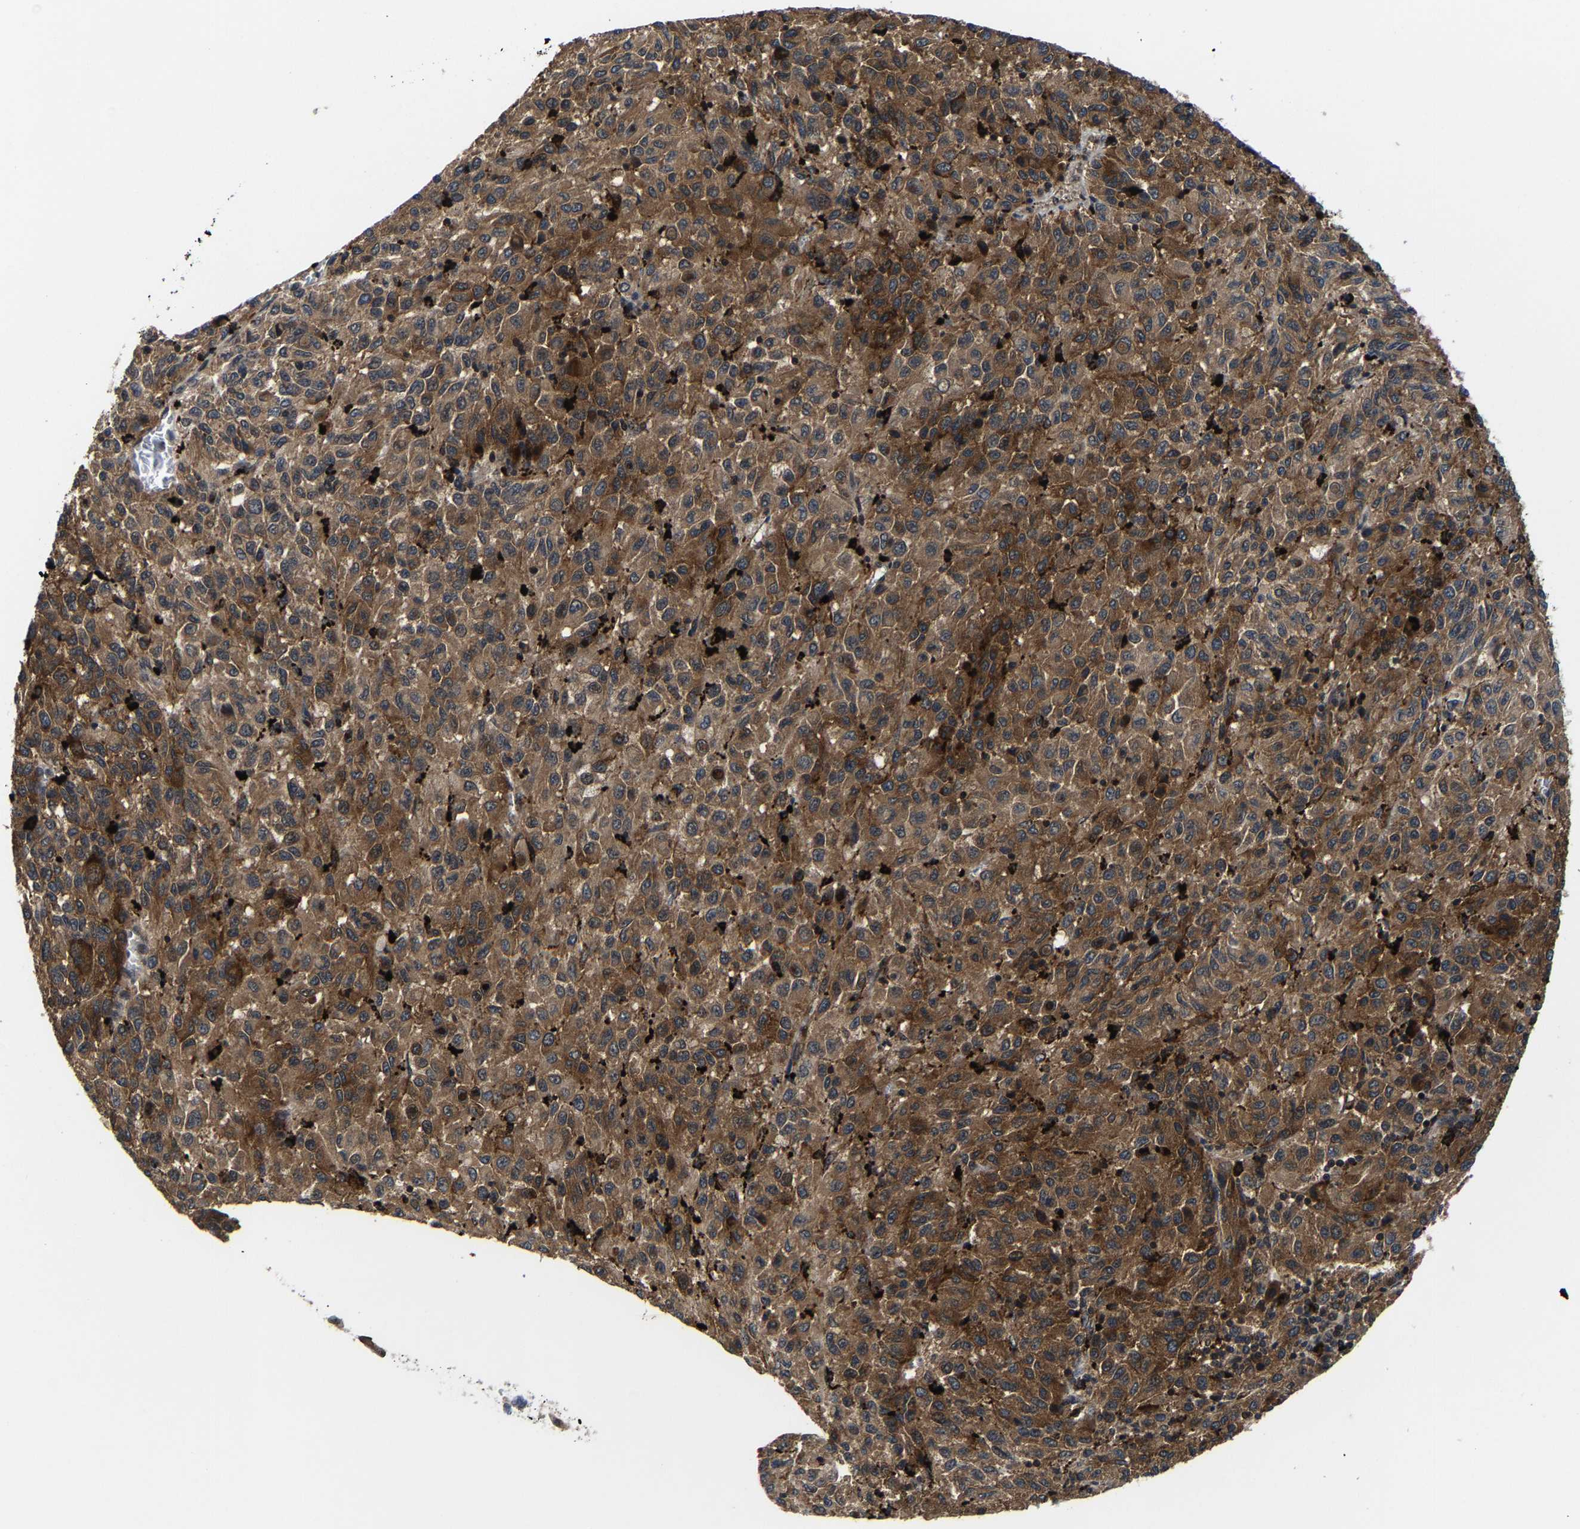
{"staining": {"intensity": "moderate", "quantity": ">75%", "location": "cytoplasmic/membranous"}, "tissue": "melanoma", "cell_type": "Tumor cells", "image_type": "cancer", "snomed": [{"axis": "morphology", "description": "Malignant melanoma, Metastatic site"}, {"axis": "topography", "description": "Lung"}], "caption": "Immunohistochemistry (IHC) photomicrograph of neoplastic tissue: human melanoma stained using immunohistochemistry (IHC) reveals medium levels of moderate protein expression localized specifically in the cytoplasmic/membranous of tumor cells, appearing as a cytoplasmic/membranous brown color.", "gene": "ZCCHC7", "patient": {"sex": "male", "age": 64}}